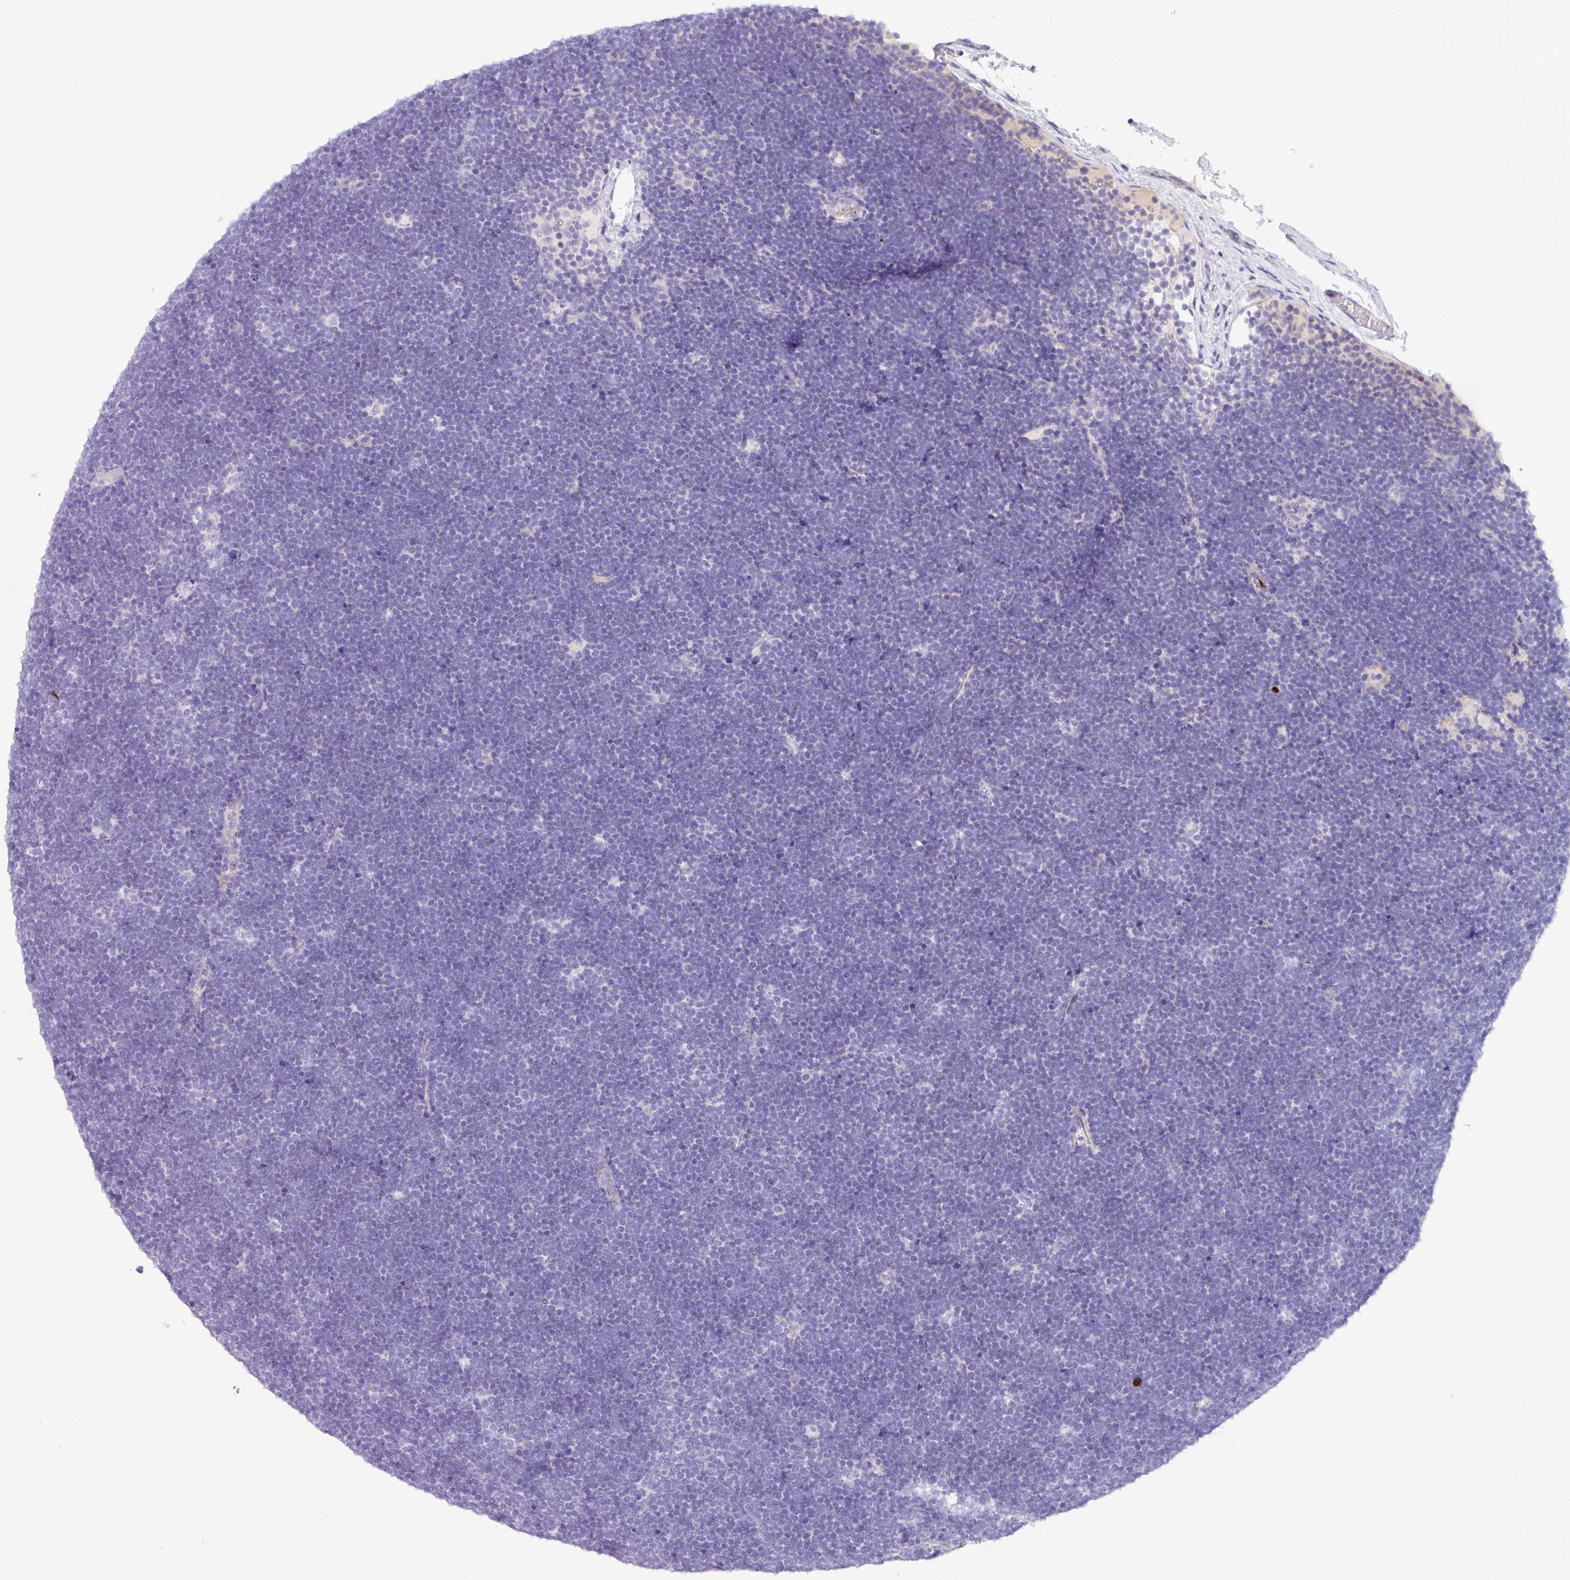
{"staining": {"intensity": "negative", "quantity": "none", "location": "none"}, "tissue": "lymphoma", "cell_type": "Tumor cells", "image_type": "cancer", "snomed": [{"axis": "morphology", "description": "Malignant lymphoma, non-Hodgkin's type, High grade"}, {"axis": "topography", "description": "Lymph node"}], "caption": "IHC of lymphoma displays no positivity in tumor cells.", "gene": "MRM2", "patient": {"sex": "male", "age": 13}}